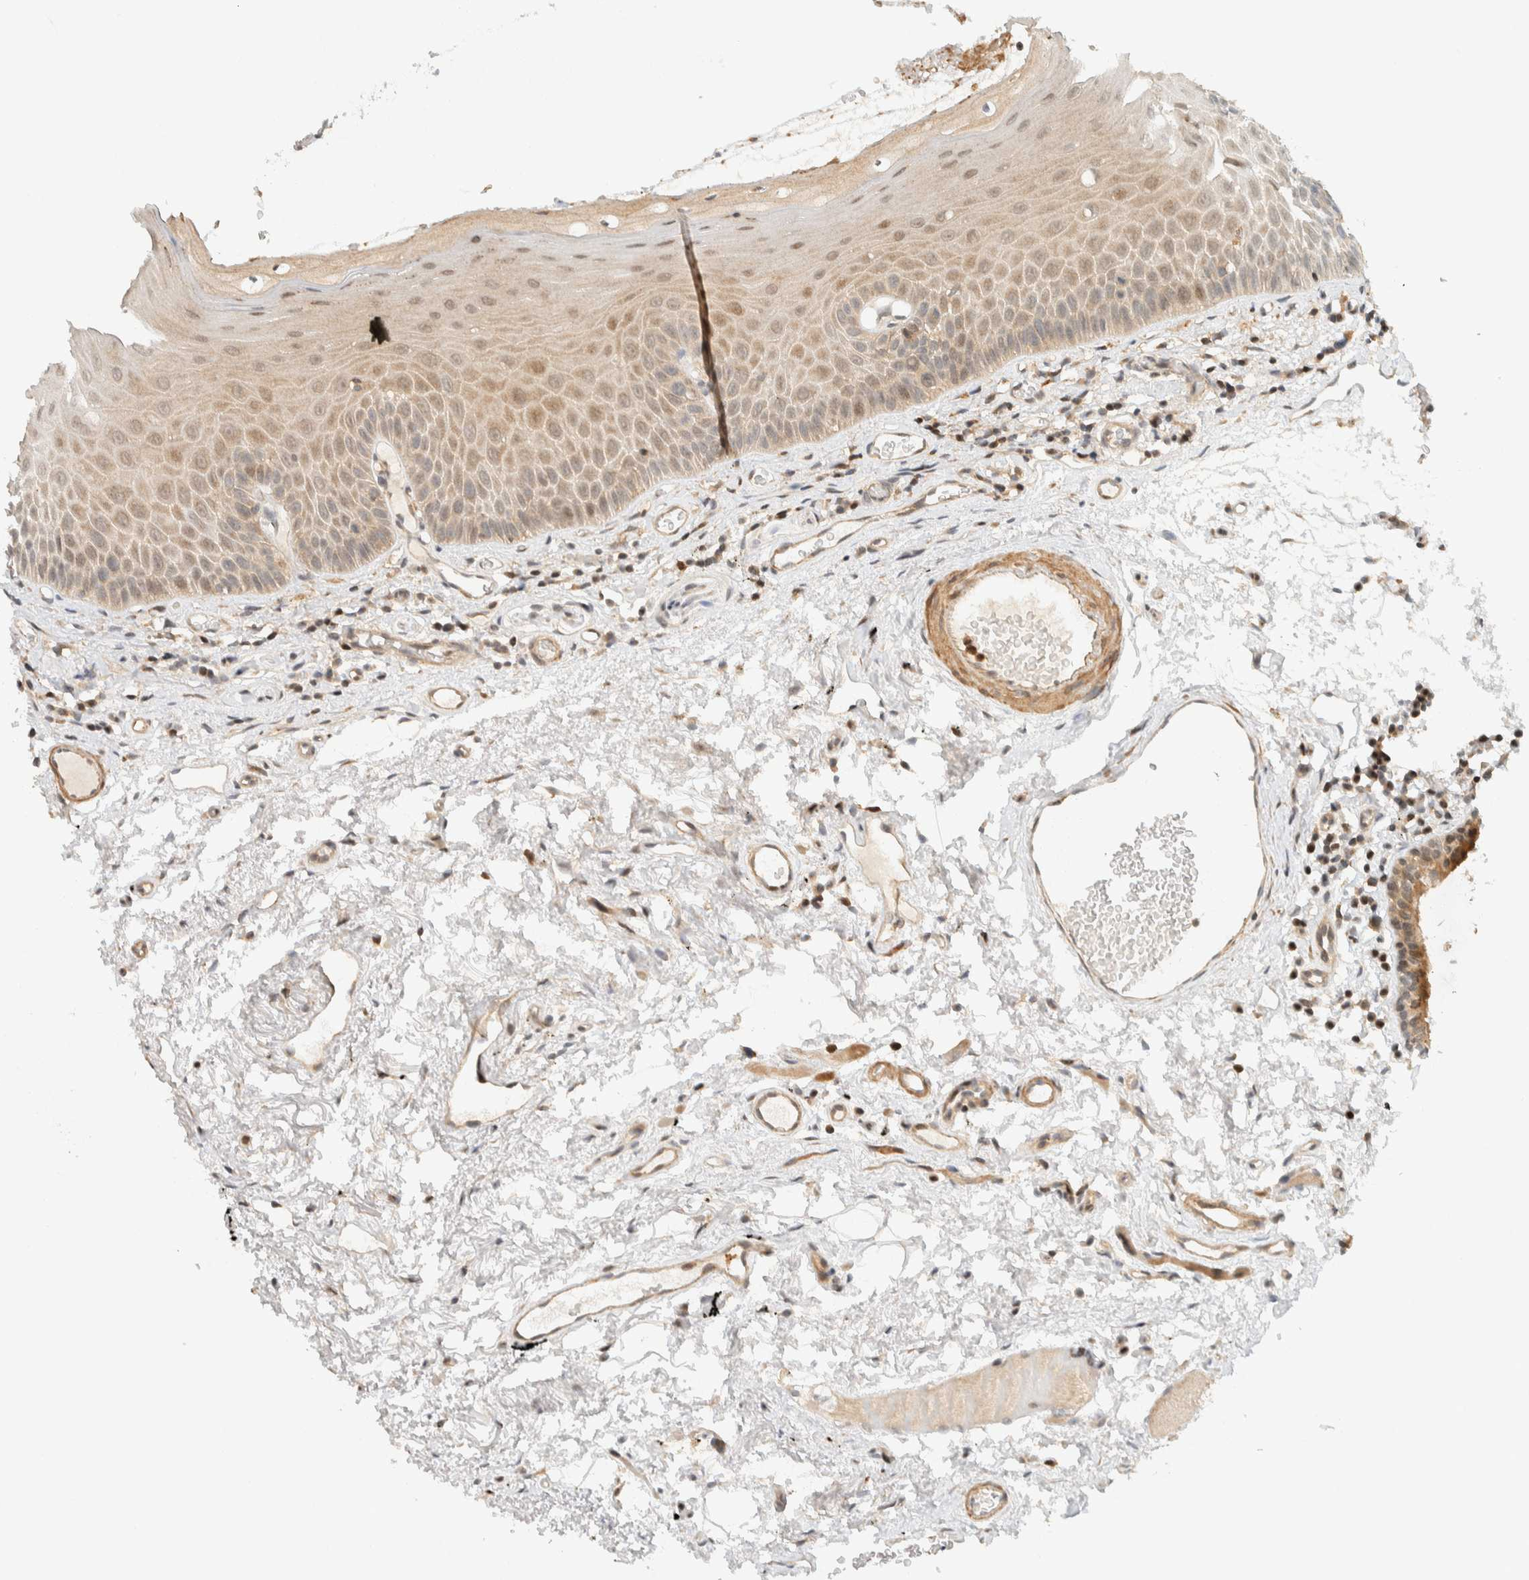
{"staining": {"intensity": "weak", "quantity": ">75%", "location": "cytoplasmic/membranous"}, "tissue": "oral mucosa", "cell_type": "Squamous epithelial cells", "image_type": "normal", "snomed": [{"axis": "morphology", "description": "Normal tissue, NOS"}, {"axis": "topography", "description": "Skeletal muscle"}, {"axis": "topography", "description": "Oral tissue"}, {"axis": "topography", "description": "Peripheral nerve tissue"}], "caption": "Immunohistochemical staining of benign oral mucosa exhibits low levels of weak cytoplasmic/membranous staining in approximately >75% of squamous epithelial cells.", "gene": "ARFGEF1", "patient": {"sex": "female", "age": 84}}